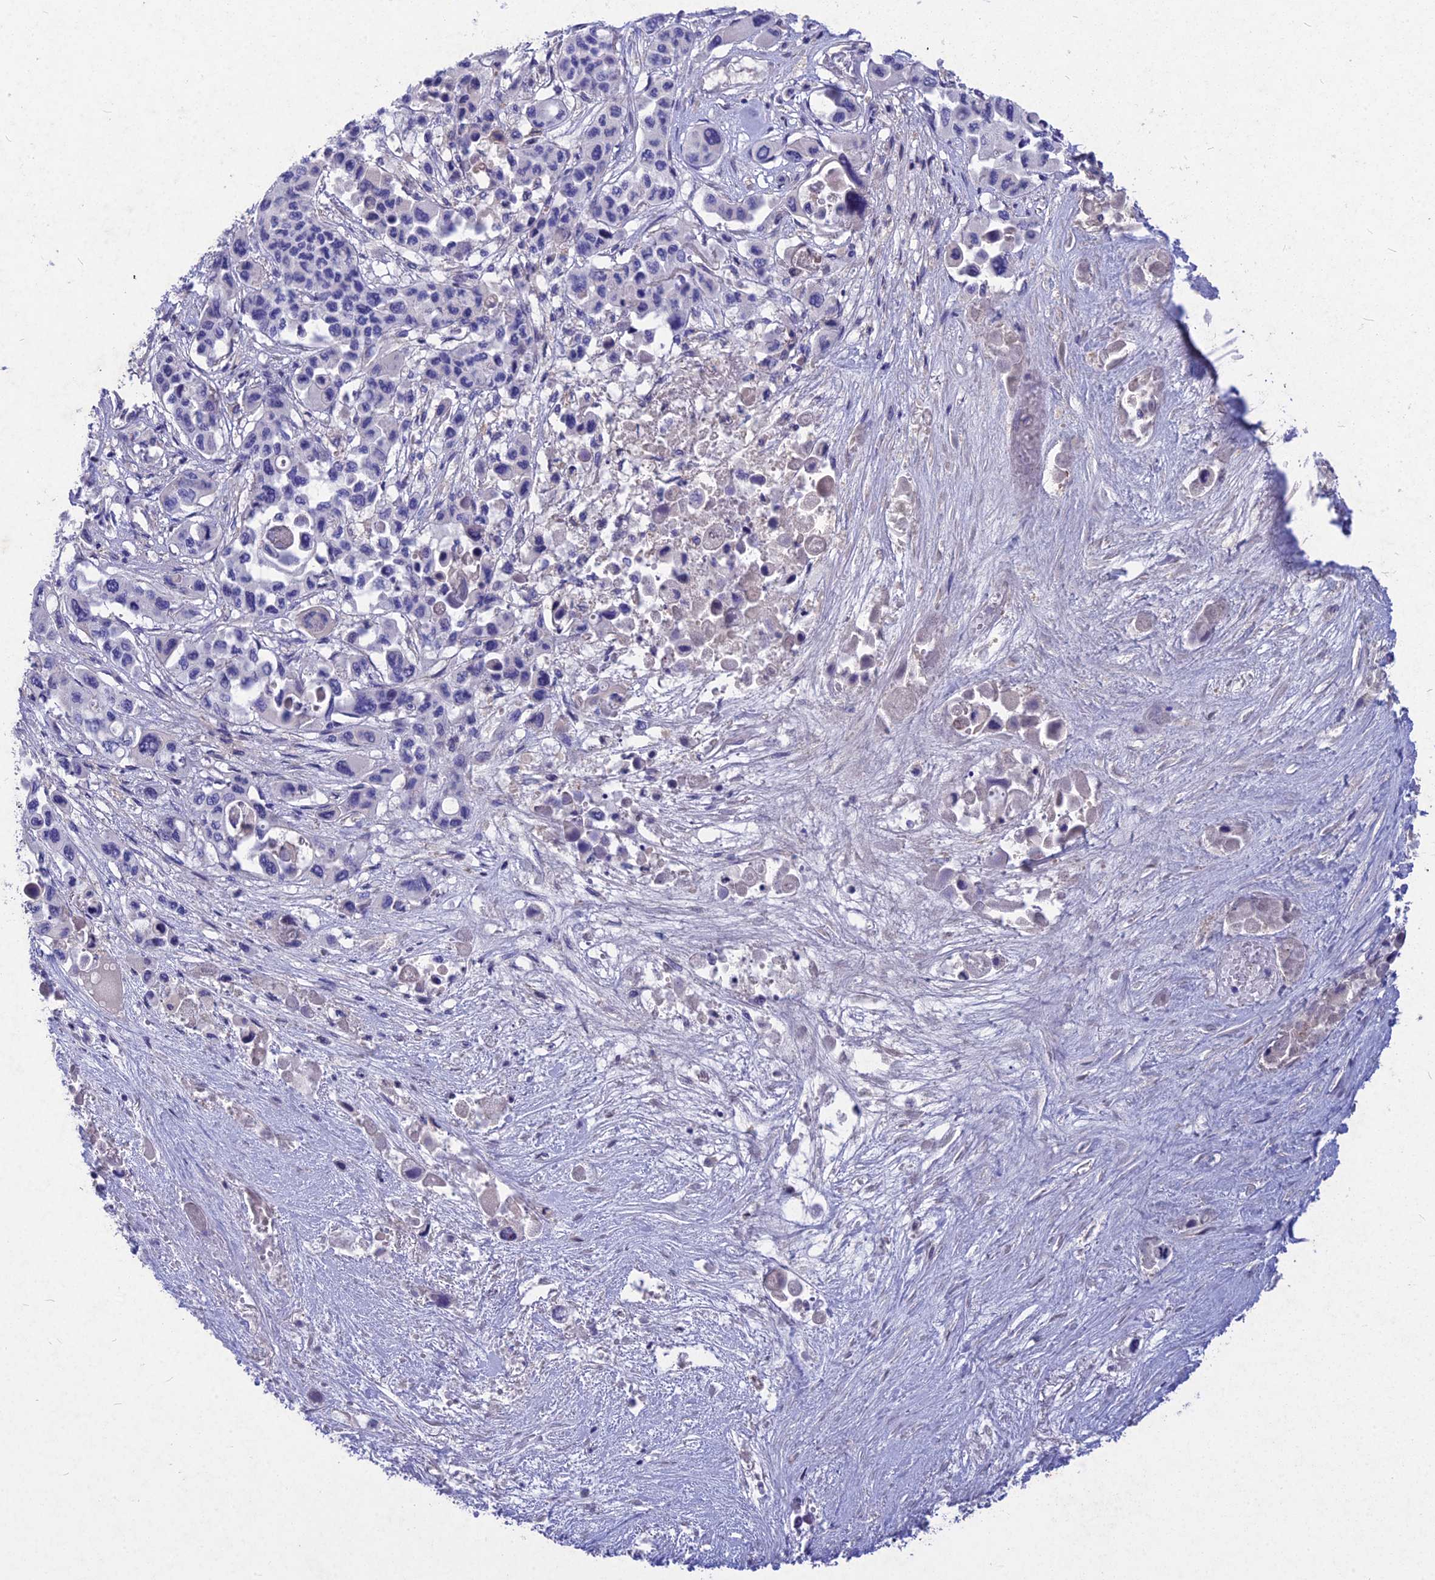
{"staining": {"intensity": "negative", "quantity": "none", "location": "none"}, "tissue": "pancreatic cancer", "cell_type": "Tumor cells", "image_type": "cancer", "snomed": [{"axis": "morphology", "description": "Adenocarcinoma, NOS"}, {"axis": "topography", "description": "Pancreas"}], "caption": "Pancreatic cancer (adenocarcinoma) stained for a protein using immunohistochemistry displays no expression tumor cells.", "gene": "DEFB119", "patient": {"sex": "male", "age": 92}}